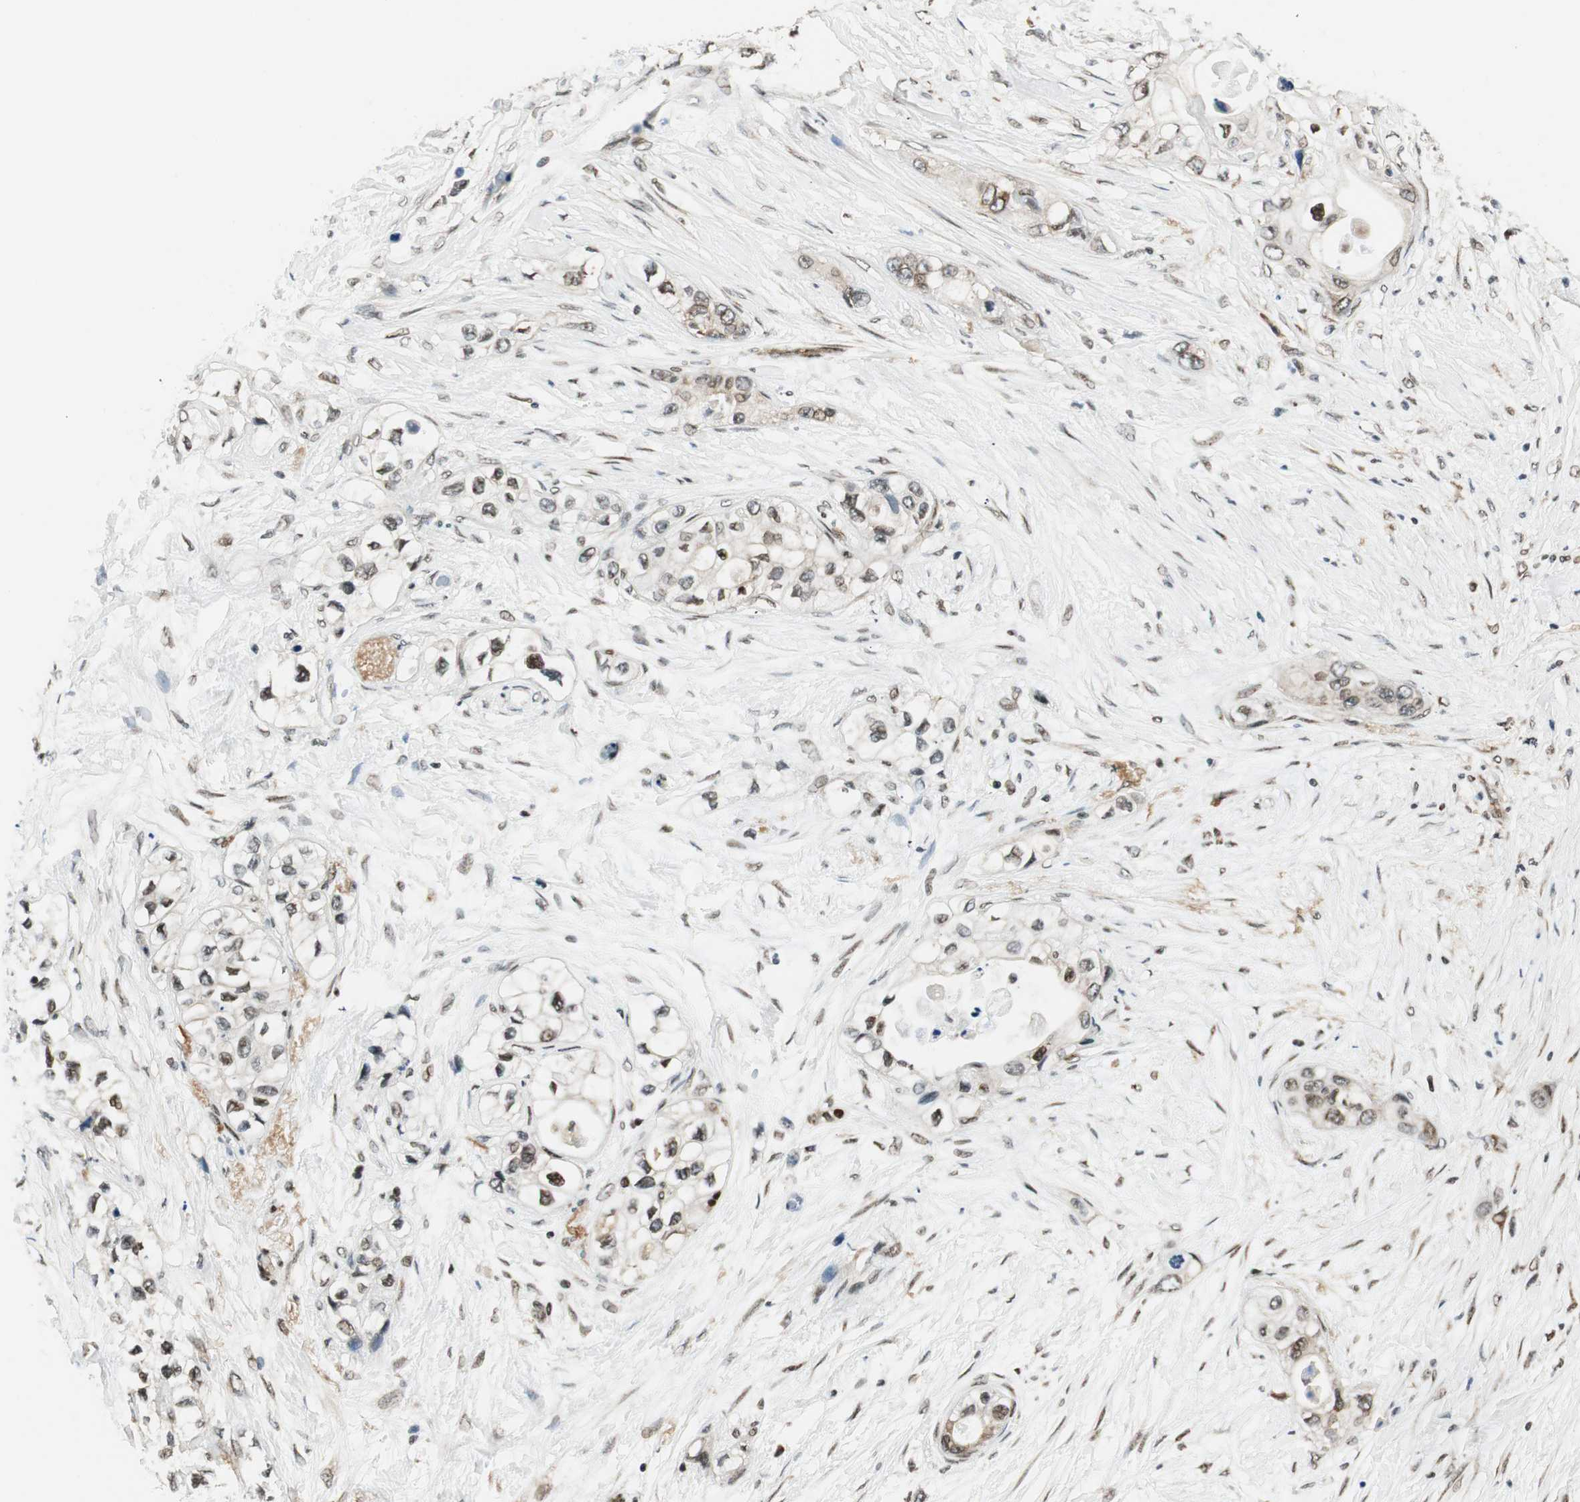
{"staining": {"intensity": "weak", "quantity": ">75%", "location": "cytoplasmic/membranous,nuclear"}, "tissue": "pancreatic cancer", "cell_type": "Tumor cells", "image_type": "cancer", "snomed": [{"axis": "morphology", "description": "Adenocarcinoma, NOS"}, {"axis": "topography", "description": "Pancreas"}], "caption": "DAB (3,3'-diaminobenzidine) immunohistochemical staining of pancreatic adenocarcinoma shows weak cytoplasmic/membranous and nuclear protein expression in about >75% of tumor cells.", "gene": "RING1", "patient": {"sex": "female", "age": 70}}